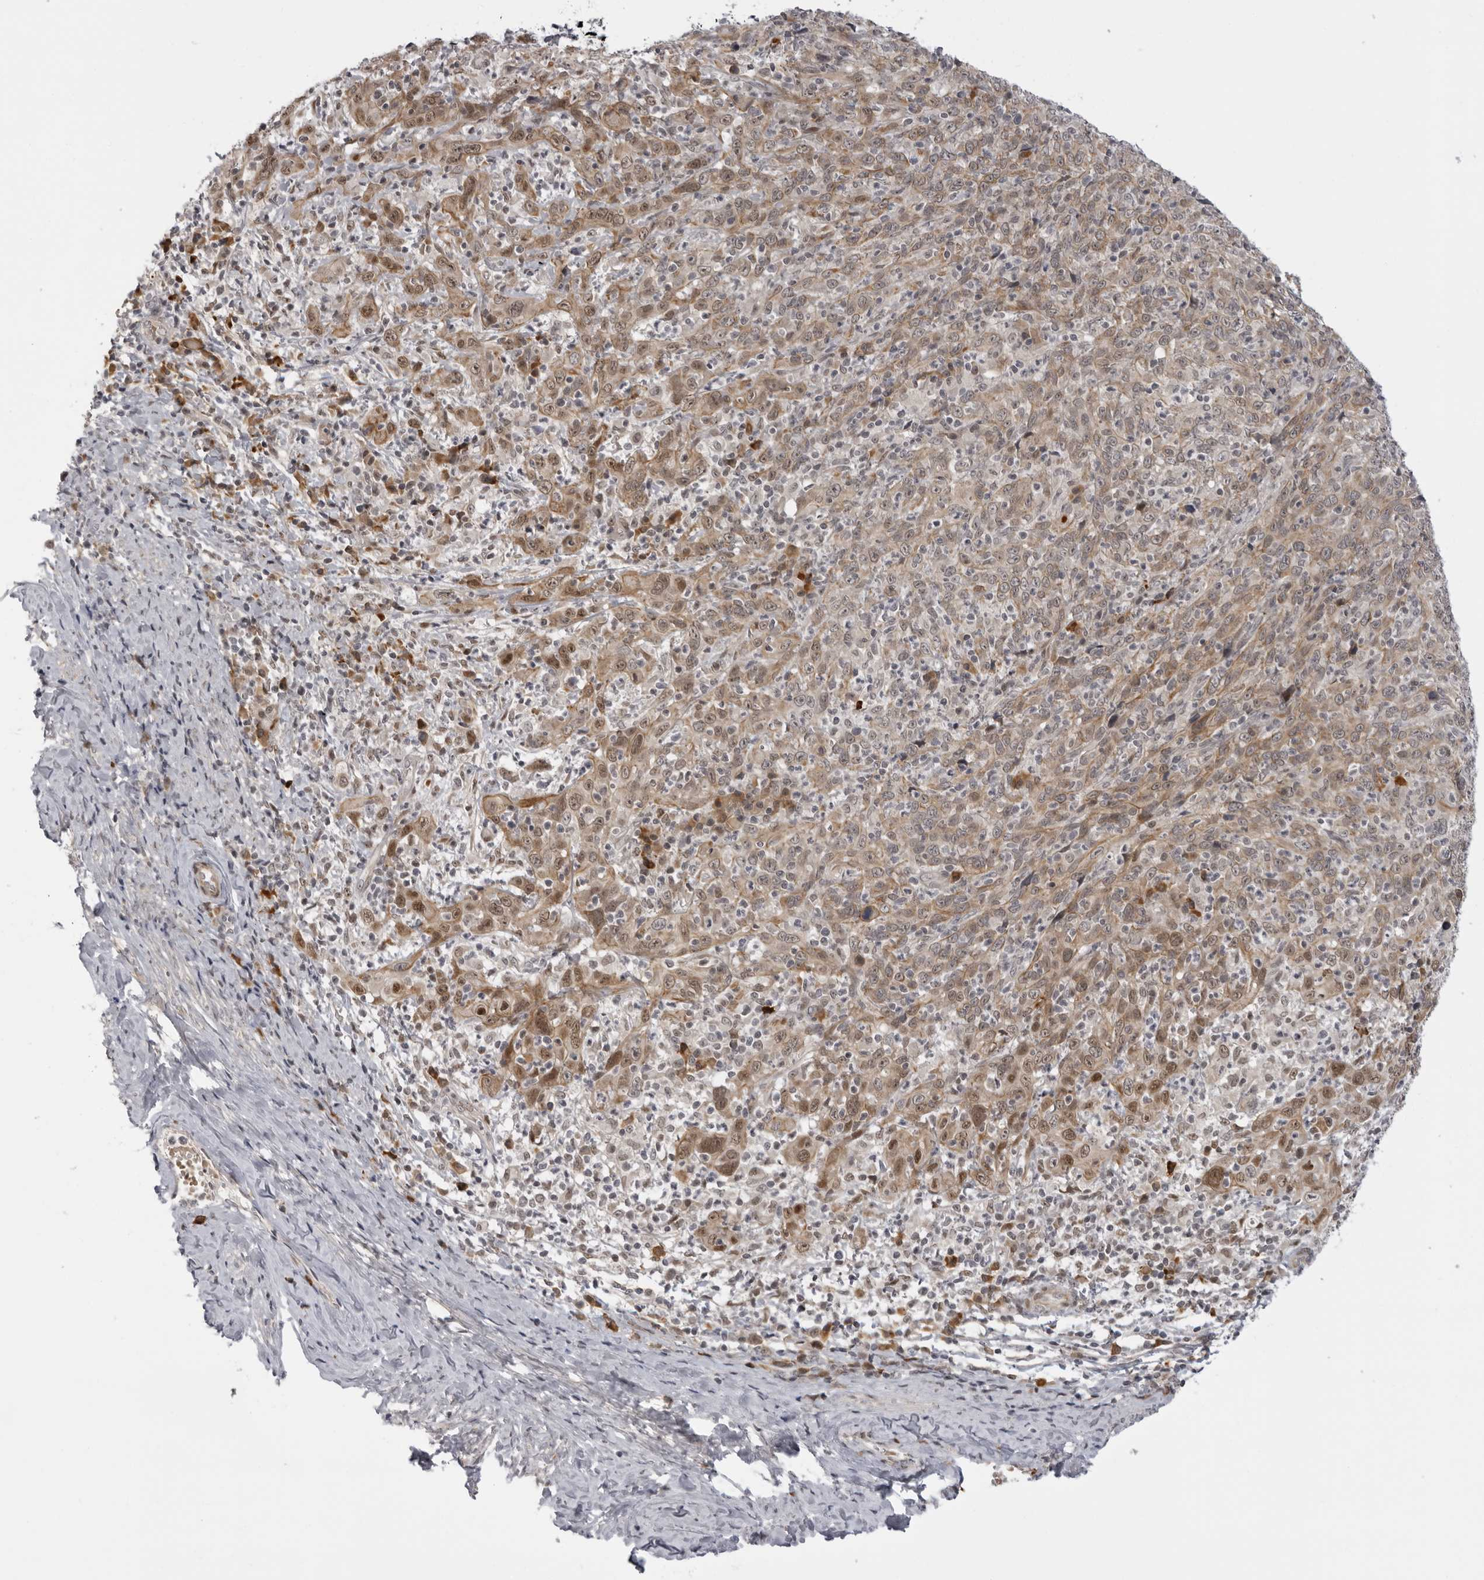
{"staining": {"intensity": "moderate", "quantity": ">75%", "location": "cytoplasmic/membranous,nuclear"}, "tissue": "cervical cancer", "cell_type": "Tumor cells", "image_type": "cancer", "snomed": [{"axis": "morphology", "description": "Squamous cell carcinoma, NOS"}, {"axis": "topography", "description": "Cervix"}], "caption": "The histopathology image shows staining of cervical cancer, revealing moderate cytoplasmic/membranous and nuclear protein positivity (brown color) within tumor cells.", "gene": "ALPK2", "patient": {"sex": "female", "age": 46}}